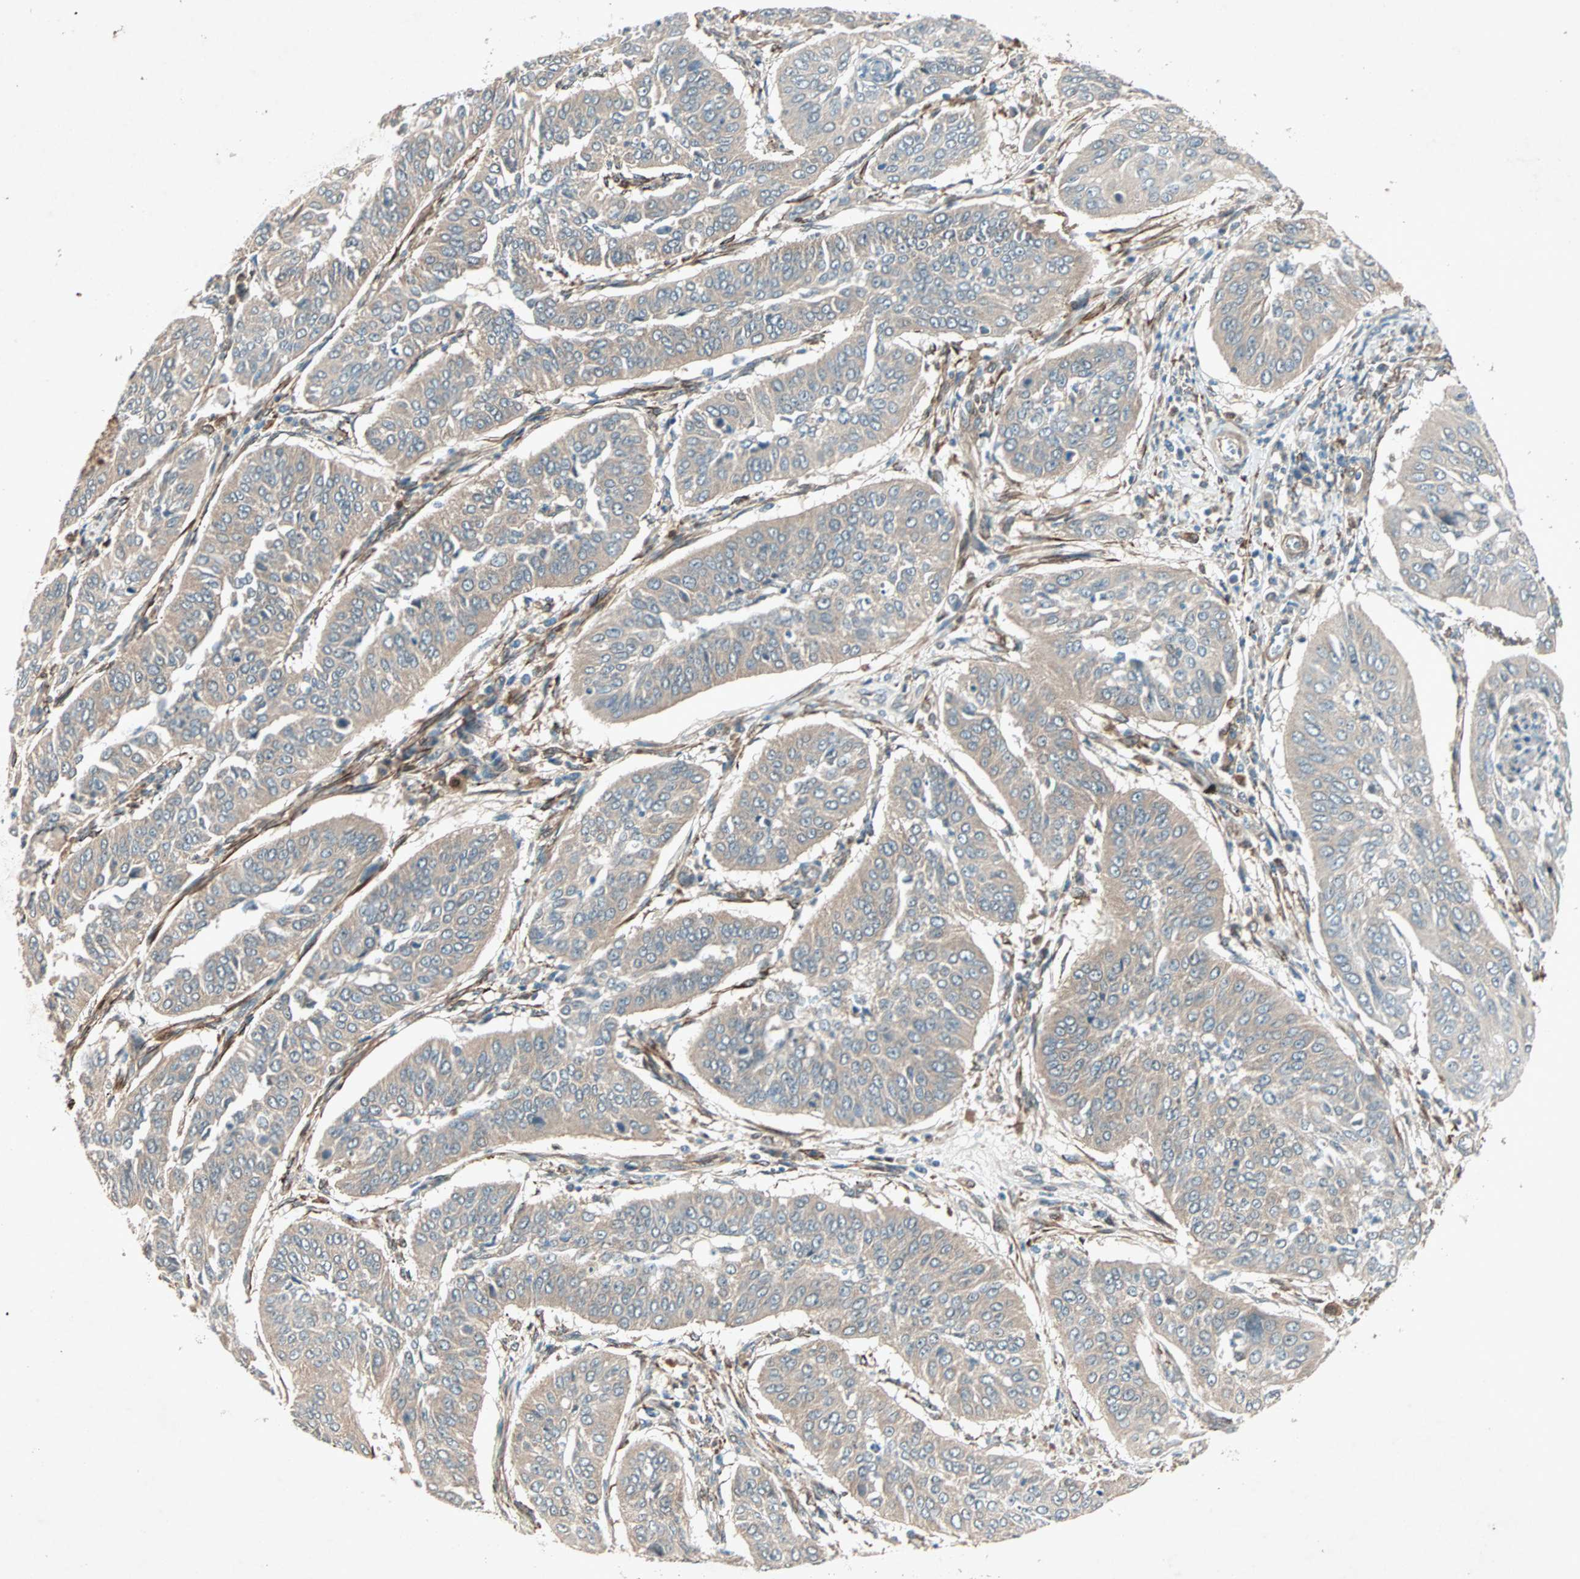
{"staining": {"intensity": "weak", "quantity": "<25%", "location": "cytoplasmic/membranous"}, "tissue": "cervical cancer", "cell_type": "Tumor cells", "image_type": "cancer", "snomed": [{"axis": "morphology", "description": "Normal tissue, NOS"}, {"axis": "morphology", "description": "Squamous cell carcinoma, NOS"}, {"axis": "topography", "description": "Cervix"}], "caption": "Micrograph shows no protein expression in tumor cells of cervical cancer (squamous cell carcinoma) tissue. Brightfield microscopy of IHC stained with DAB (brown) and hematoxylin (blue), captured at high magnification.", "gene": "SDSL", "patient": {"sex": "female", "age": 39}}